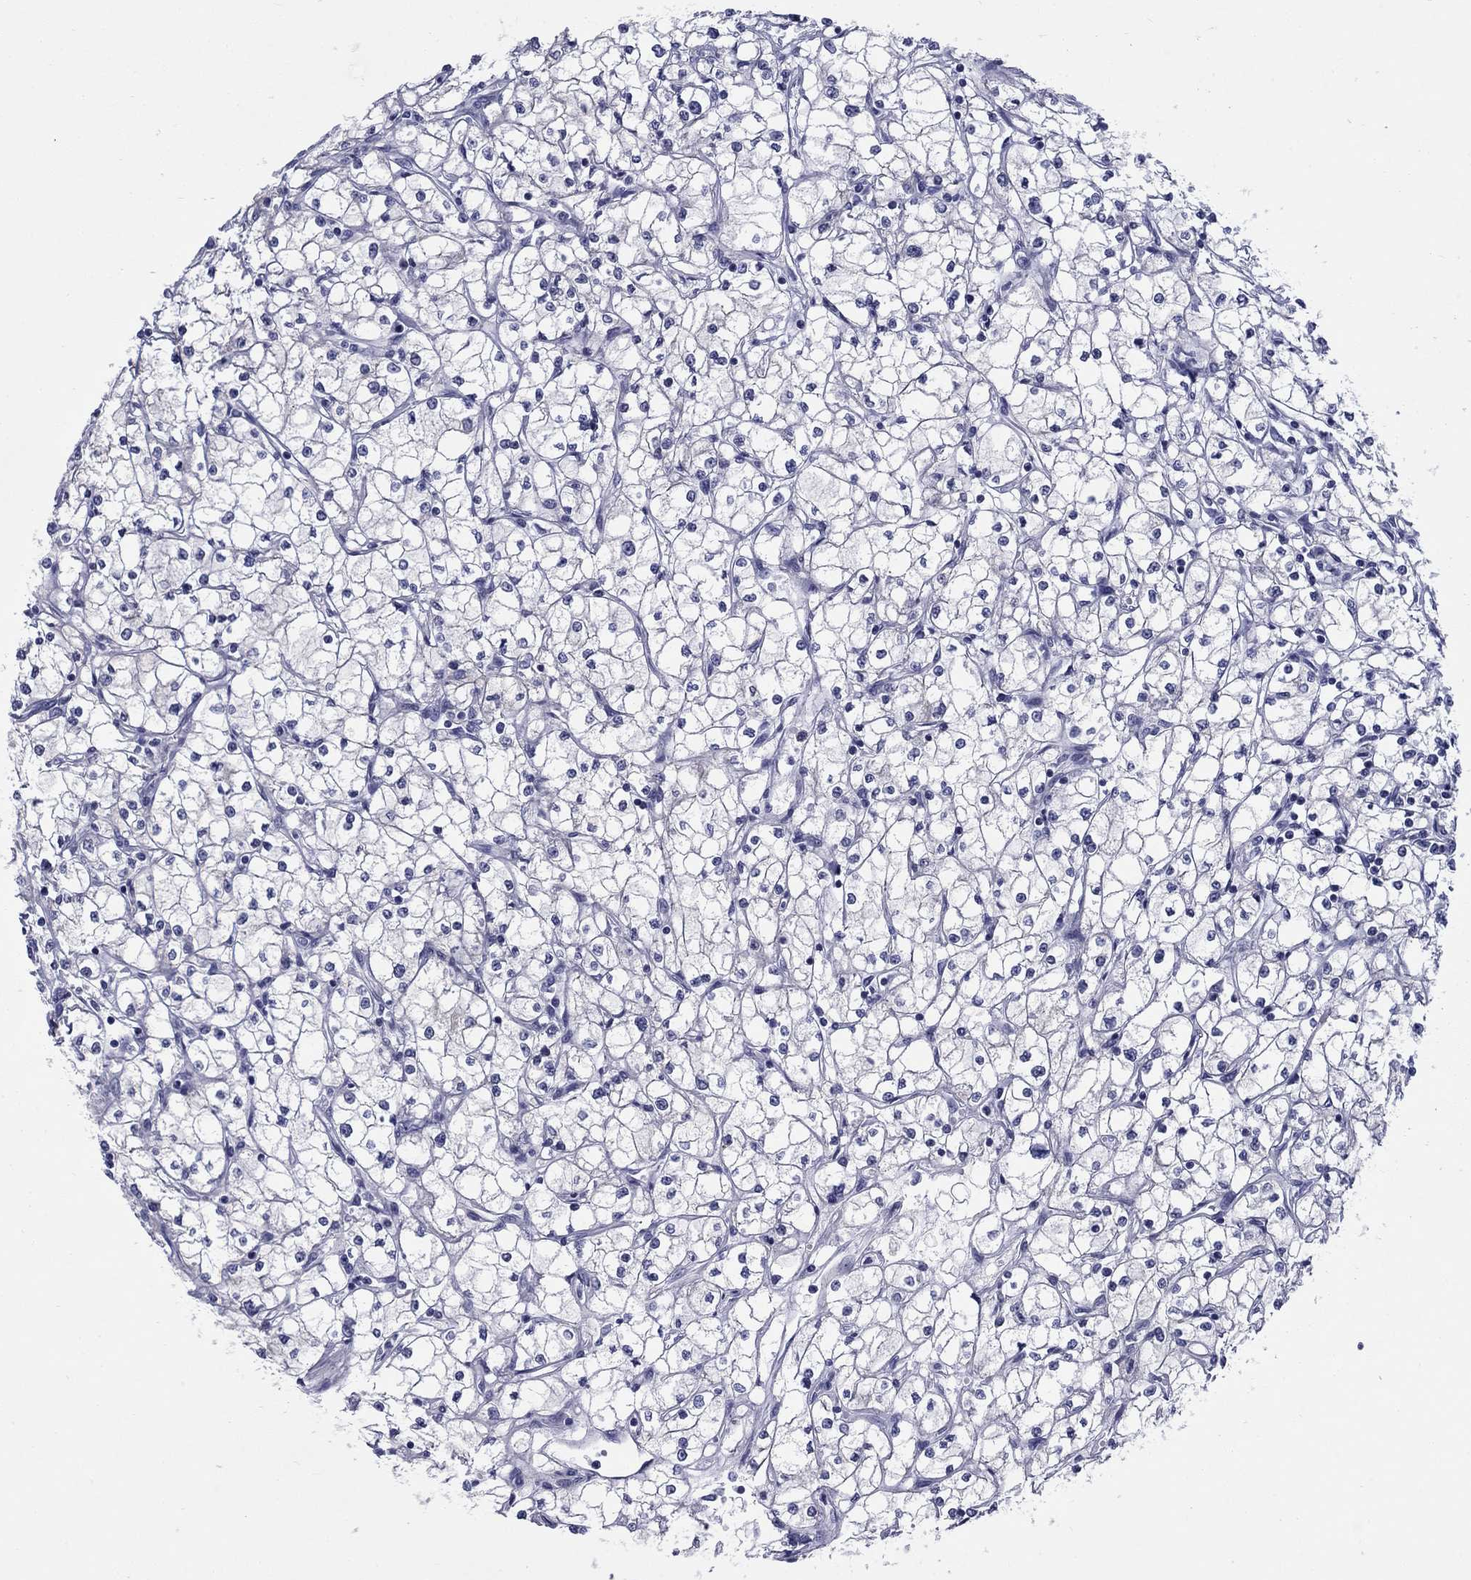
{"staining": {"intensity": "negative", "quantity": "none", "location": "none"}, "tissue": "renal cancer", "cell_type": "Tumor cells", "image_type": "cancer", "snomed": [{"axis": "morphology", "description": "Adenocarcinoma, NOS"}, {"axis": "topography", "description": "Kidney"}], "caption": "Tumor cells show no significant positivity in renal cancer.", "gene": "C4orf19", "patient": {"sex": "male", "age": 67}}